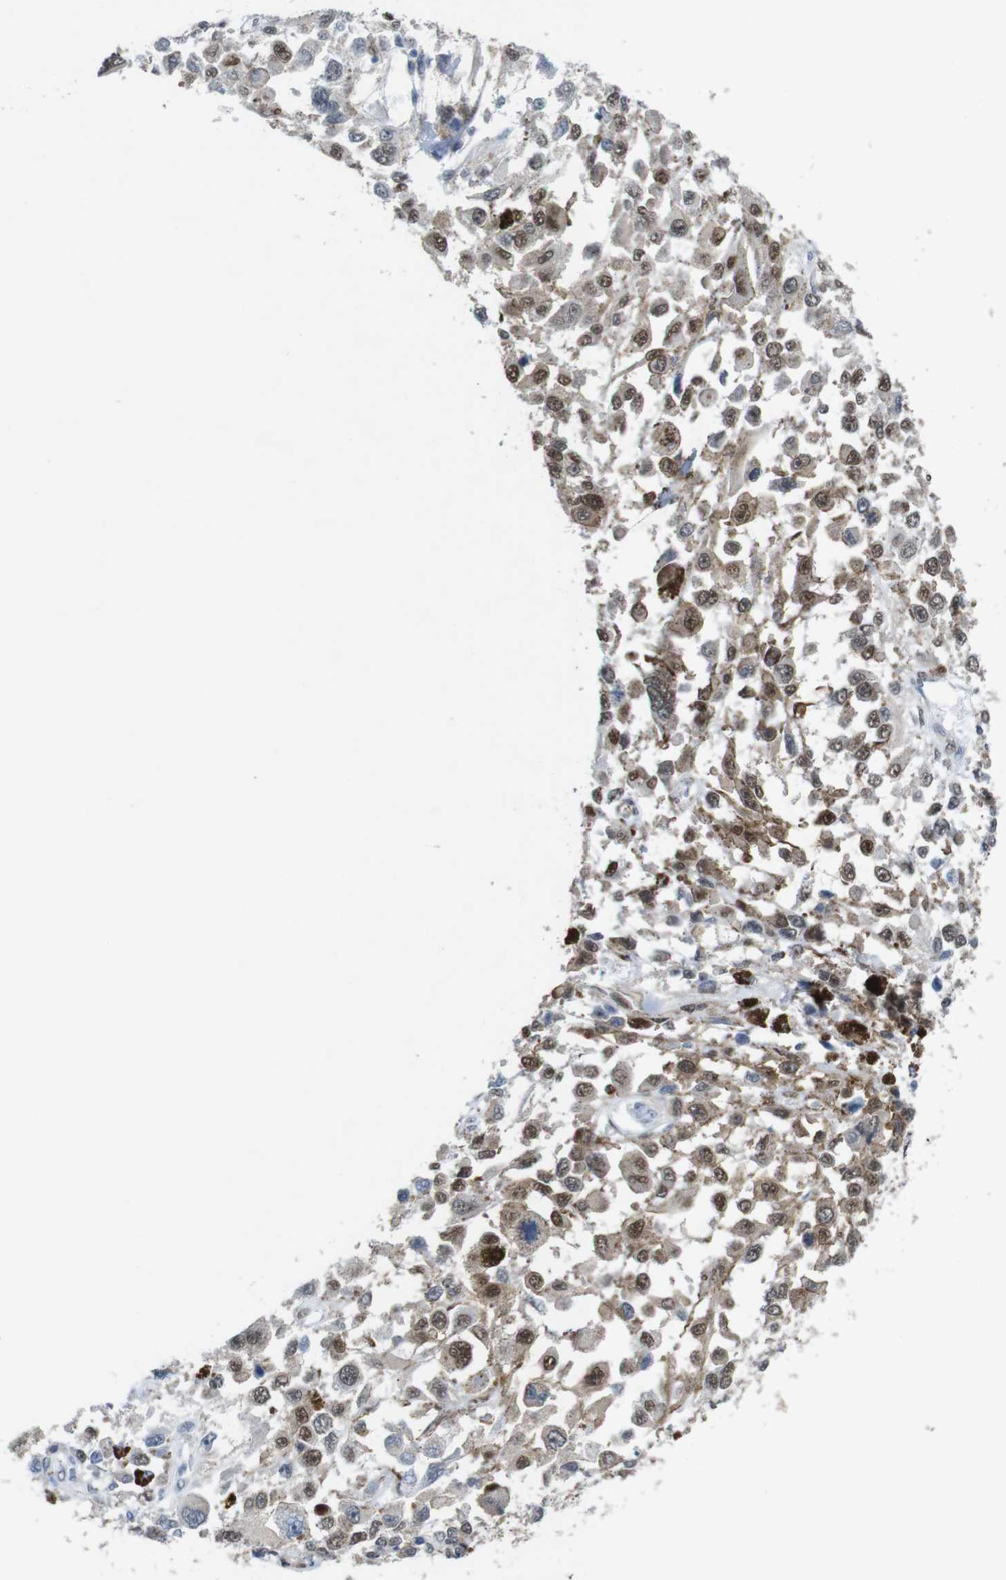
{"staining": {"intensity": "moderate", "quantity": "25%-75%", "location": "cytoplasmic/membranous,nuclear"}, "tissue": "melanoma", "cell_type": "Tumor cells", "image_type": "cancer", "snomed": [{"axis": "morphology", "description": "Malignant melanoma, Metastatic site"}, {"axis": "topography", "description": "Lymph node"}], "caption": "Immunohistochemistry (IHC) of human melanoma displays medium levels of moderate cytoplasmic/membranous and nuclear positivity in about 25%-75% of tumor cells. (DAB (3,3'-diaminobenzidine) = brown stain, brightfield microscopy at high magnification).", "gene": "PTGER4", "patient": {"sex": "male", "age": 59}}